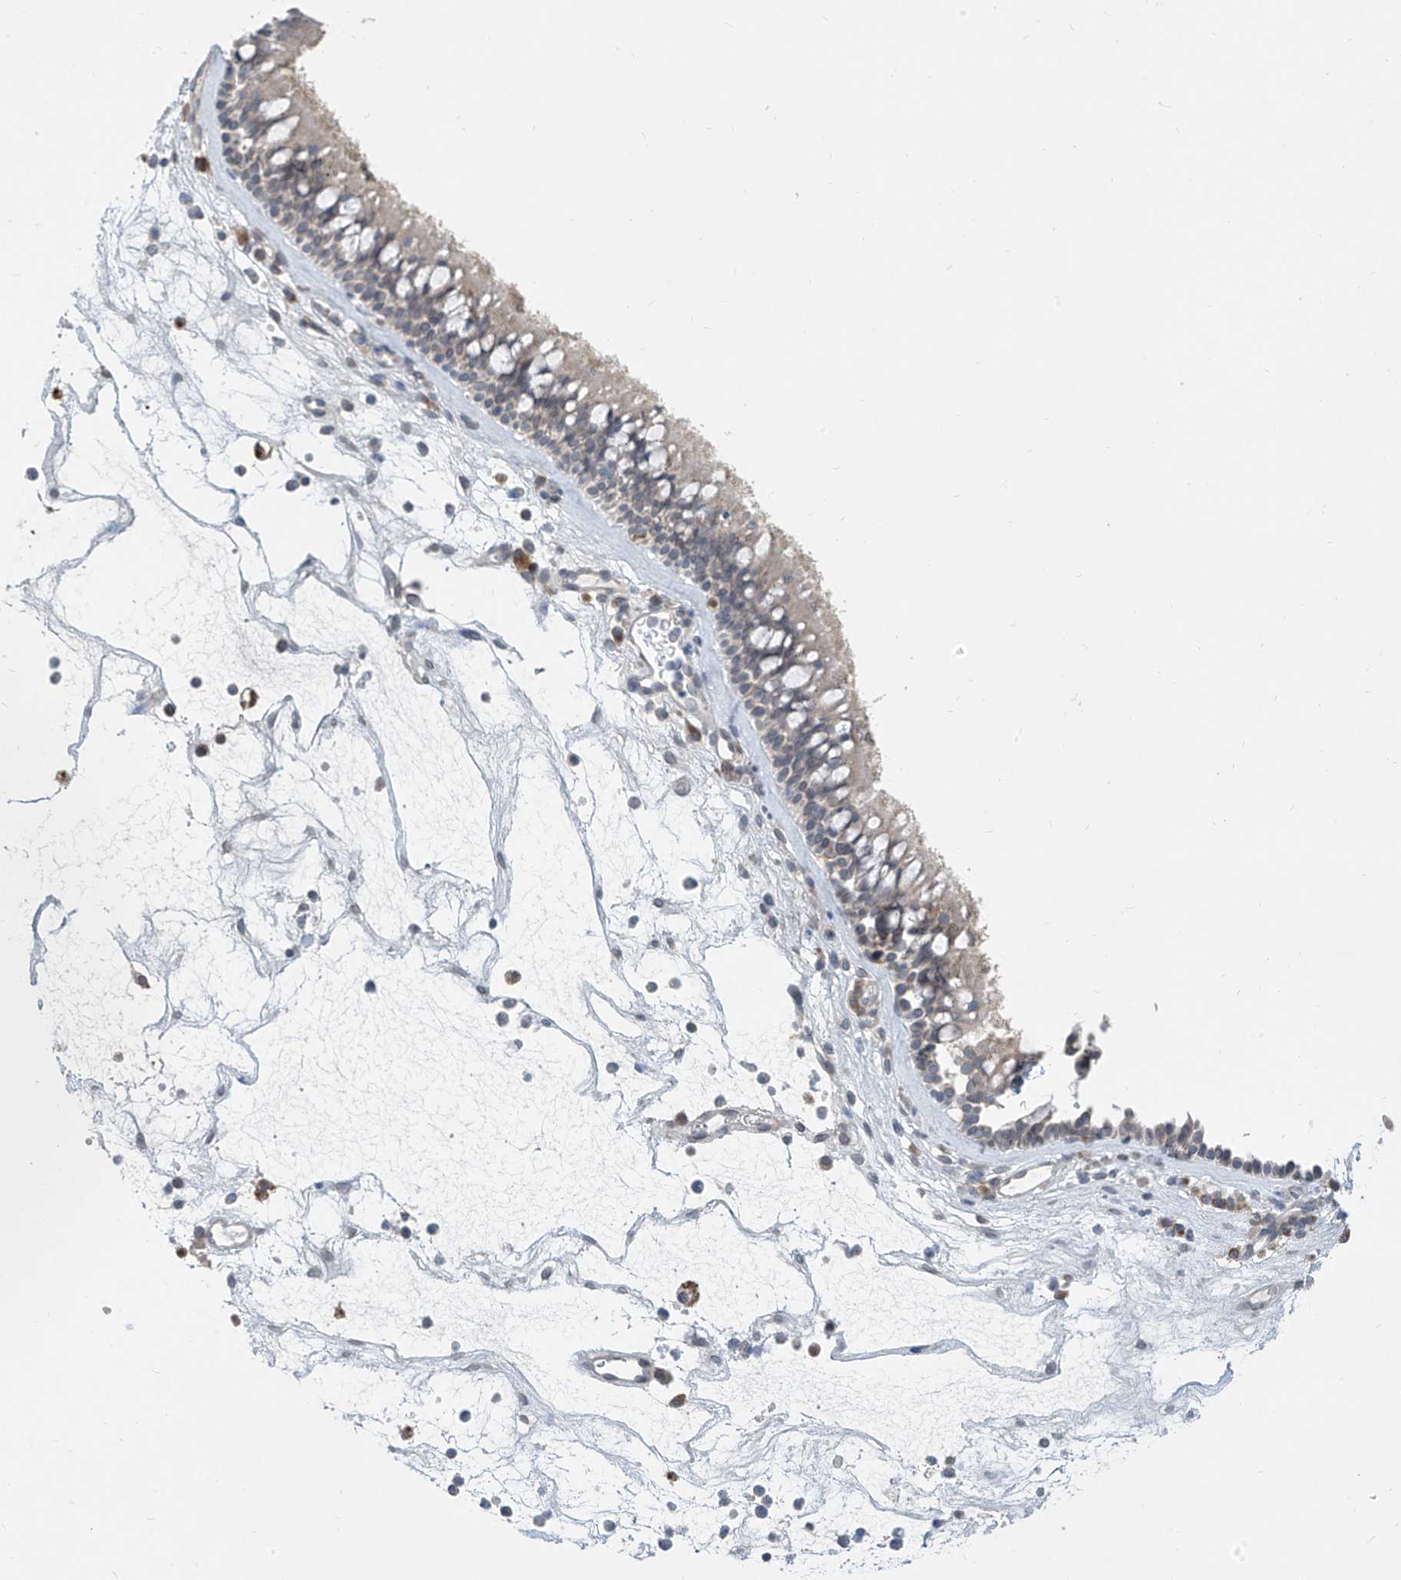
{"staining": {"intensity": "negative", "quantity": "none", "location": "none"}, "tissue": "nasopharynx", "cell_type": "Respiratory epithelial cells", "image_type": "normal", "snomed": [{"axis": "morphology", "description": "Normal tissue, NOS"}, {"axis": "morphology", "description": "Inflammation, NOS"}, {"axis": "morphology", "description": "Malignant melanoma, Metastatic site"}, {"axis": "topography", "description": "Nasopharynx"}], "caption": "High power microscopy micrograph of an immunohistochemistry (IHC) photomicrograph of benign nasopharynx, revealing no significant staining in respiratory epithelial cells.", "gene": "KRTAP25", "patient": {"sex": "male", "age": 70}}